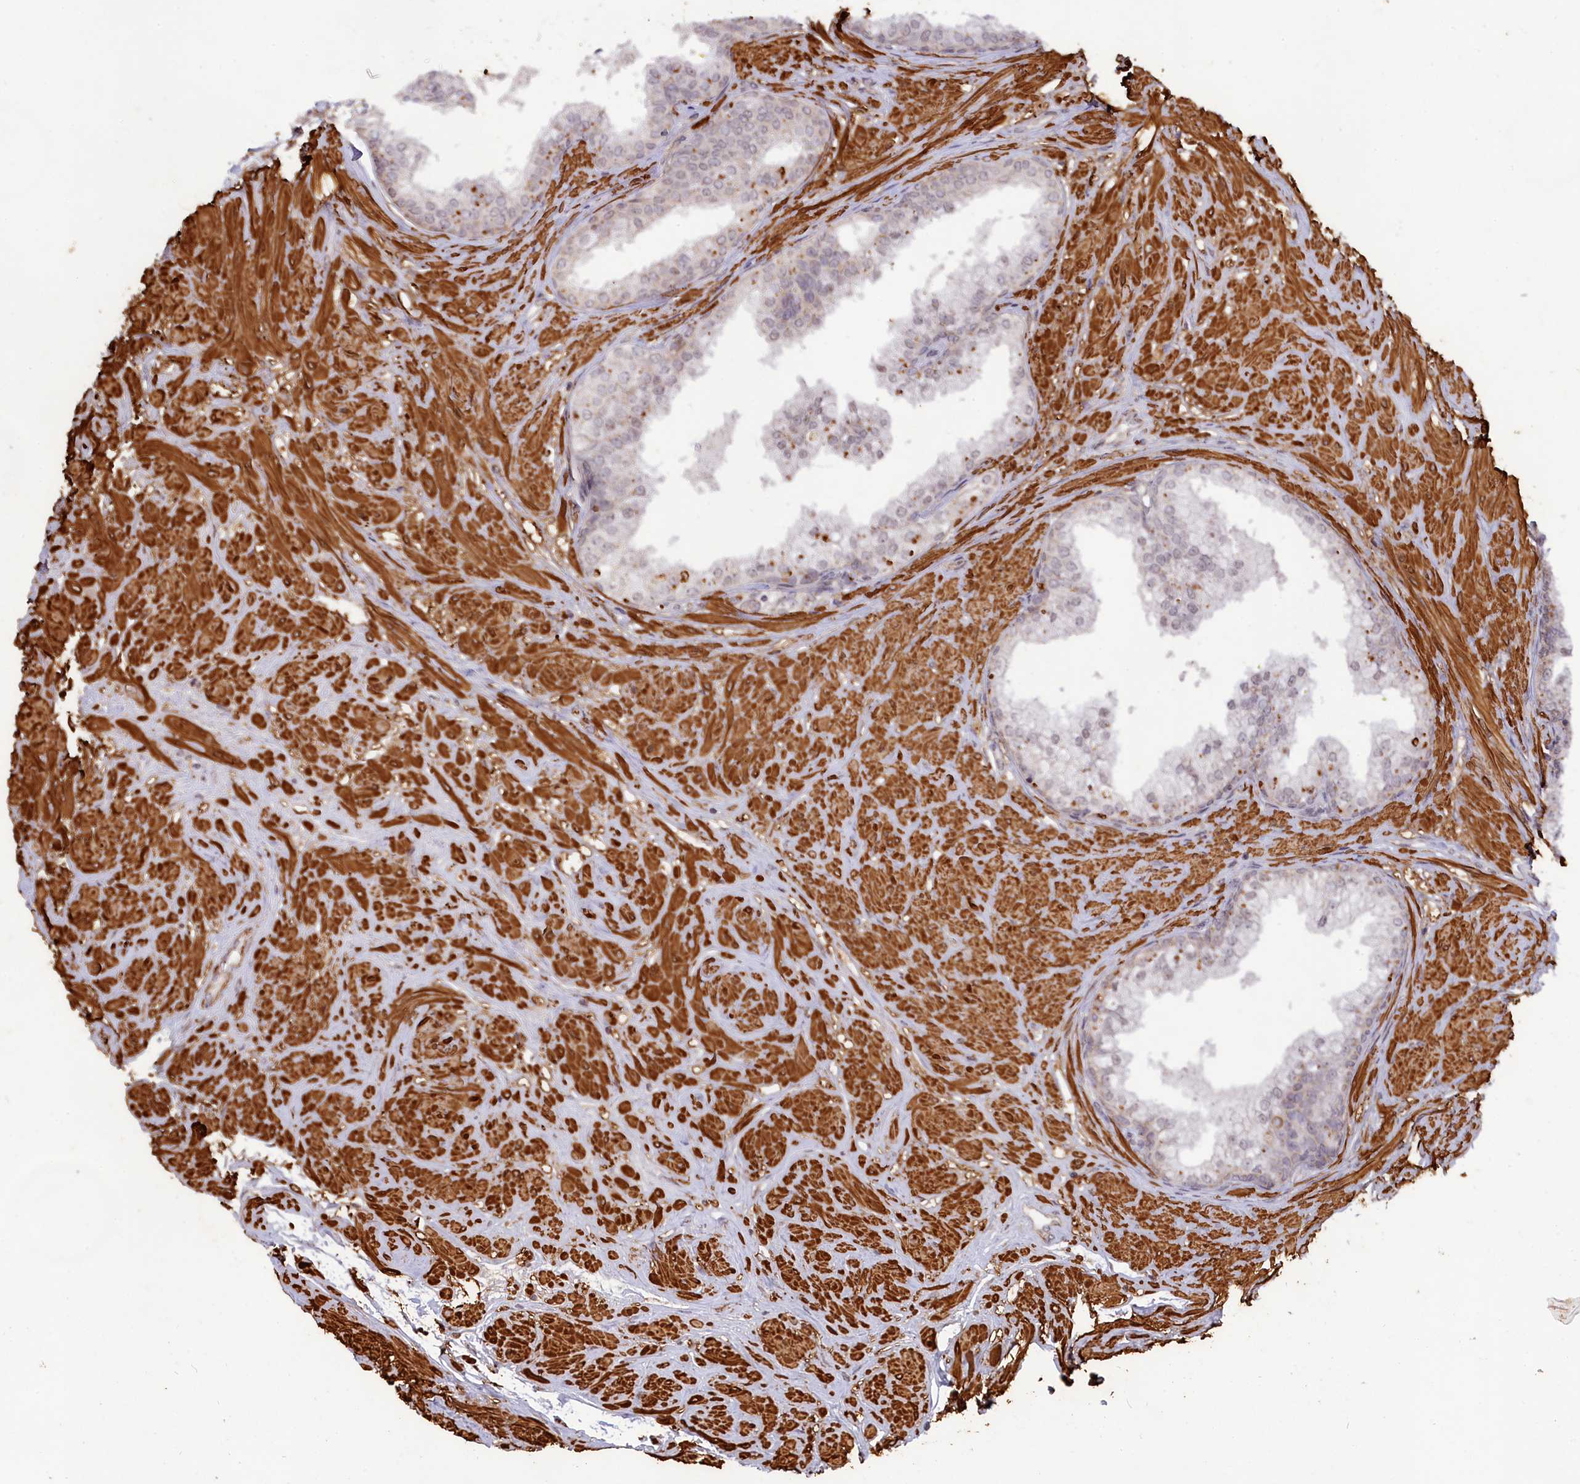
{"staining": {"intensity": "negative", "quantity": "none", "location": "none"}, "tissue": "prostate cancer", "cell_type": "Tumor cells", "image_type": "cancer", "snomed": [{"axis": "morphology", "description": "Adenocarcinoma, High grade"}, {"axis": "topography", "description": "Prostate"}], "caption": "Immunohistochemical staining of prostate high-grade adenocarcinoma shows no significant positivity in tumor cells.", "gene": "CCDC154", "patient": {"sex": "male", "age": 63}}